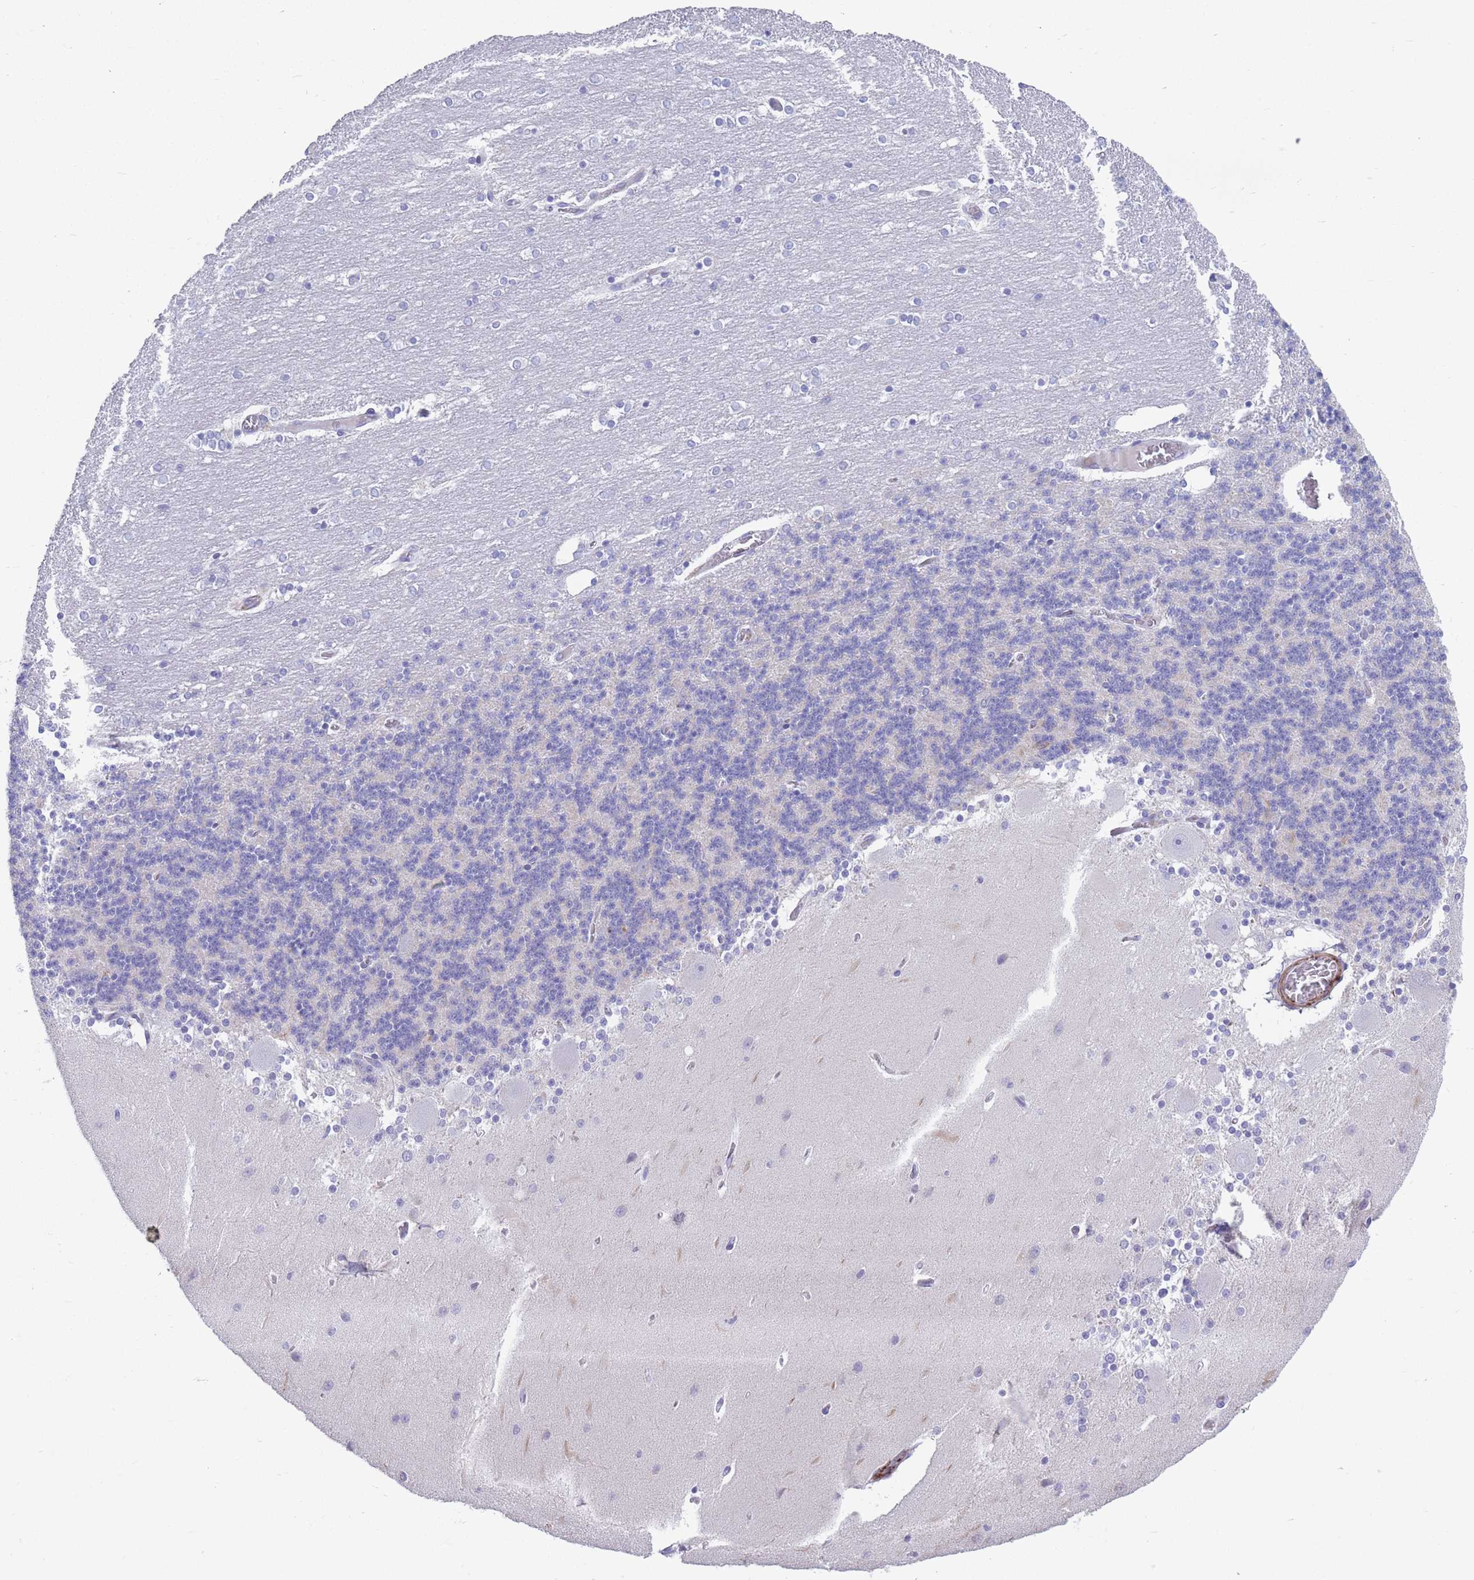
{"staining": {"intensity": "negative", "quantity": "none", "location": "none"}, "tissue": "cerebellum", "cell_type": "Cells in granular layer", "image_type": "normal", "snomed": [{"axis": "morphology", "description": "Normal tissue, NOS"}, {"axis": "topography", "description": "Cerebellum"}], "caption": "An IHC image of normal cerebellum is shown. There is no staining in cells in granular layer of cerebellum.", "gene": "DPYD", "patient": {"sex": "female", "age": 54}}